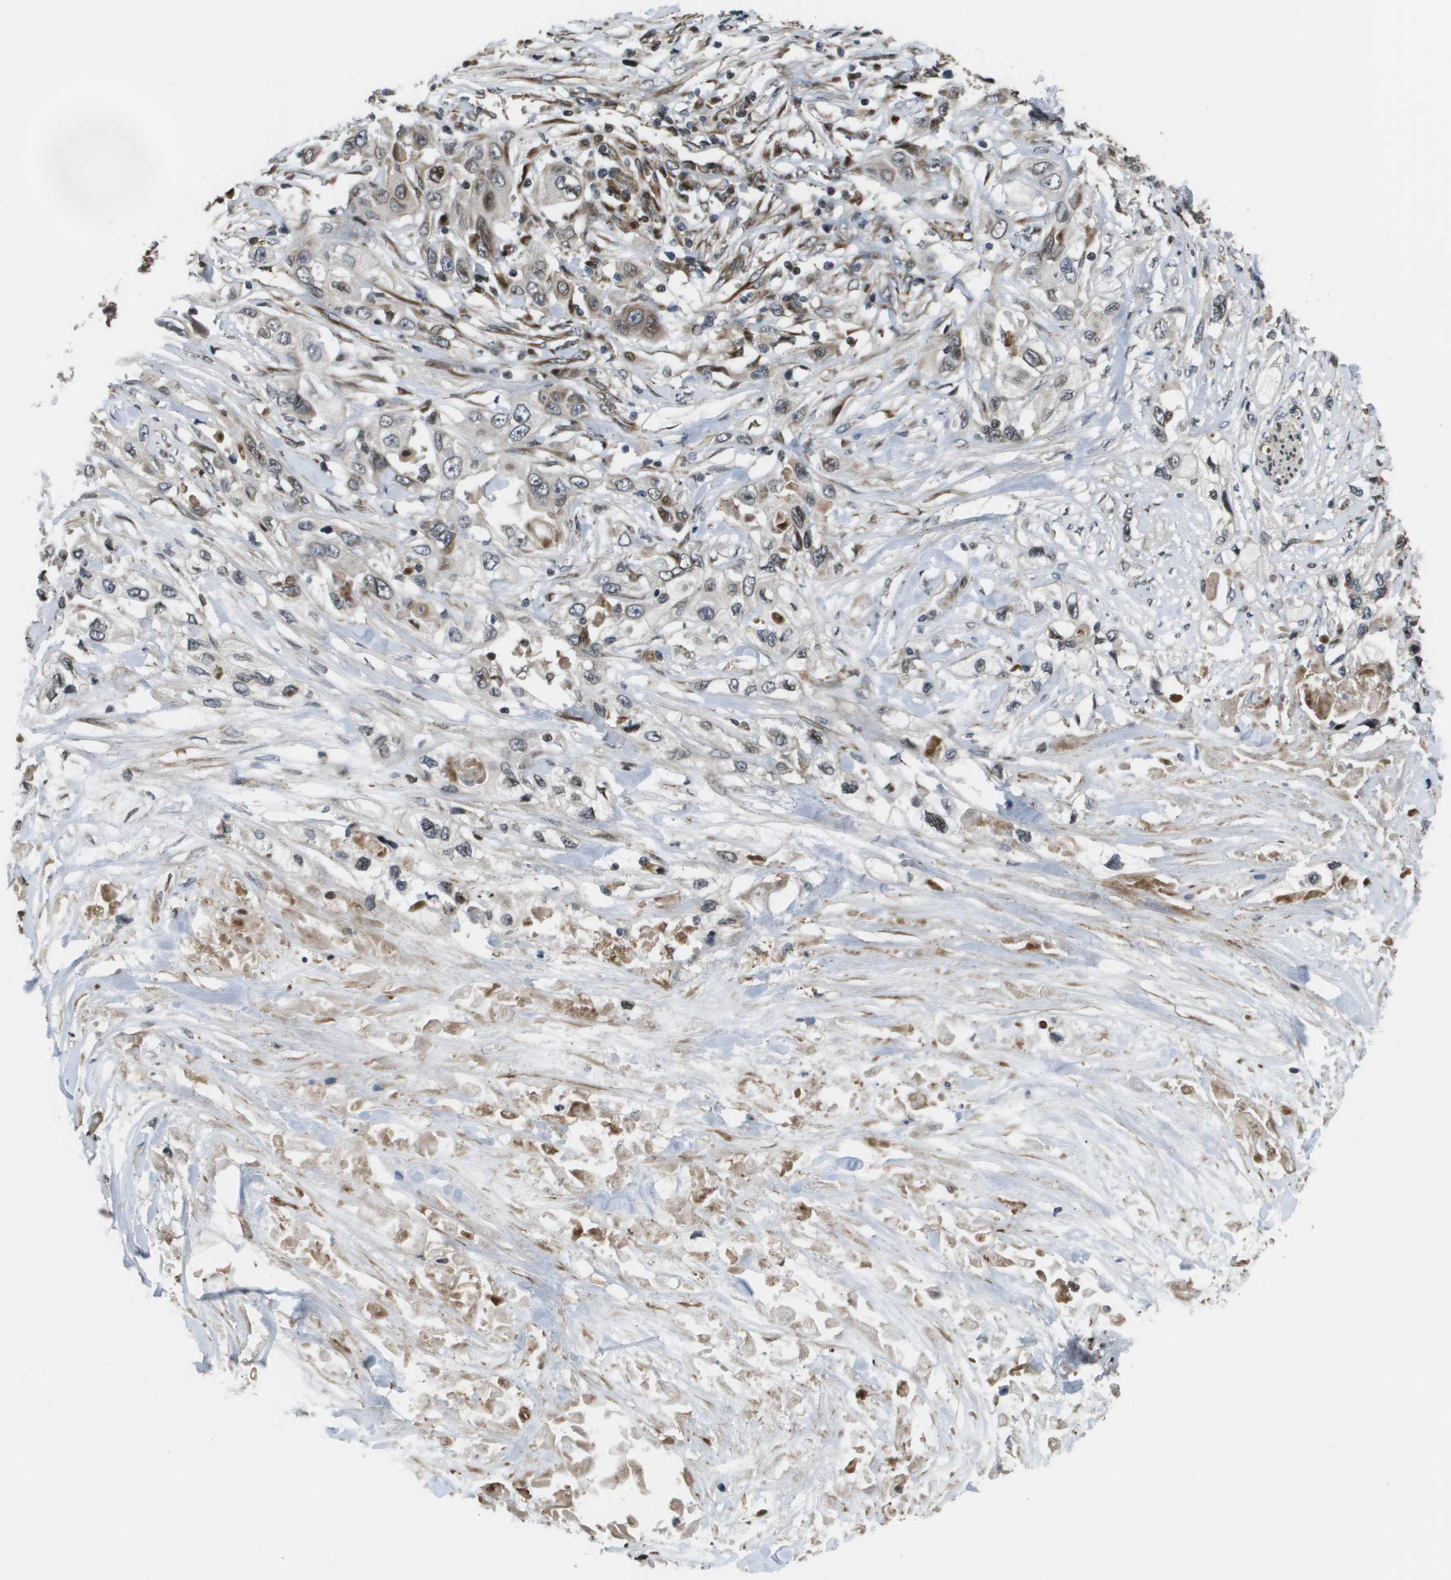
{"staining": {"intensity": "moderate", "quantity": "<25%", "location": "cytoplasmic/membranous,nuclear"}, "tissue": "pancreatic cancer", "cell_type": "Tumor cells", "image_type": "cancer", "snomed": [{"axis": "morphology", "description": "Adenocarcinoma, NOS"}, {"axis": "topography", "description": "Pancreas"}], "caption": "Immunohistochemistry of pancreatic adenocarcinoma reveals low levels of moderate cytoplasmic/membranous and nuclear expression in approximately <25% of tumor cells. (DAB (3,3'-diaminobenzidine) = brown stain, brightfield microscopy at high magnification).", "gene": "AXIN2", "patient": {"sex": "female", "age": 70}}